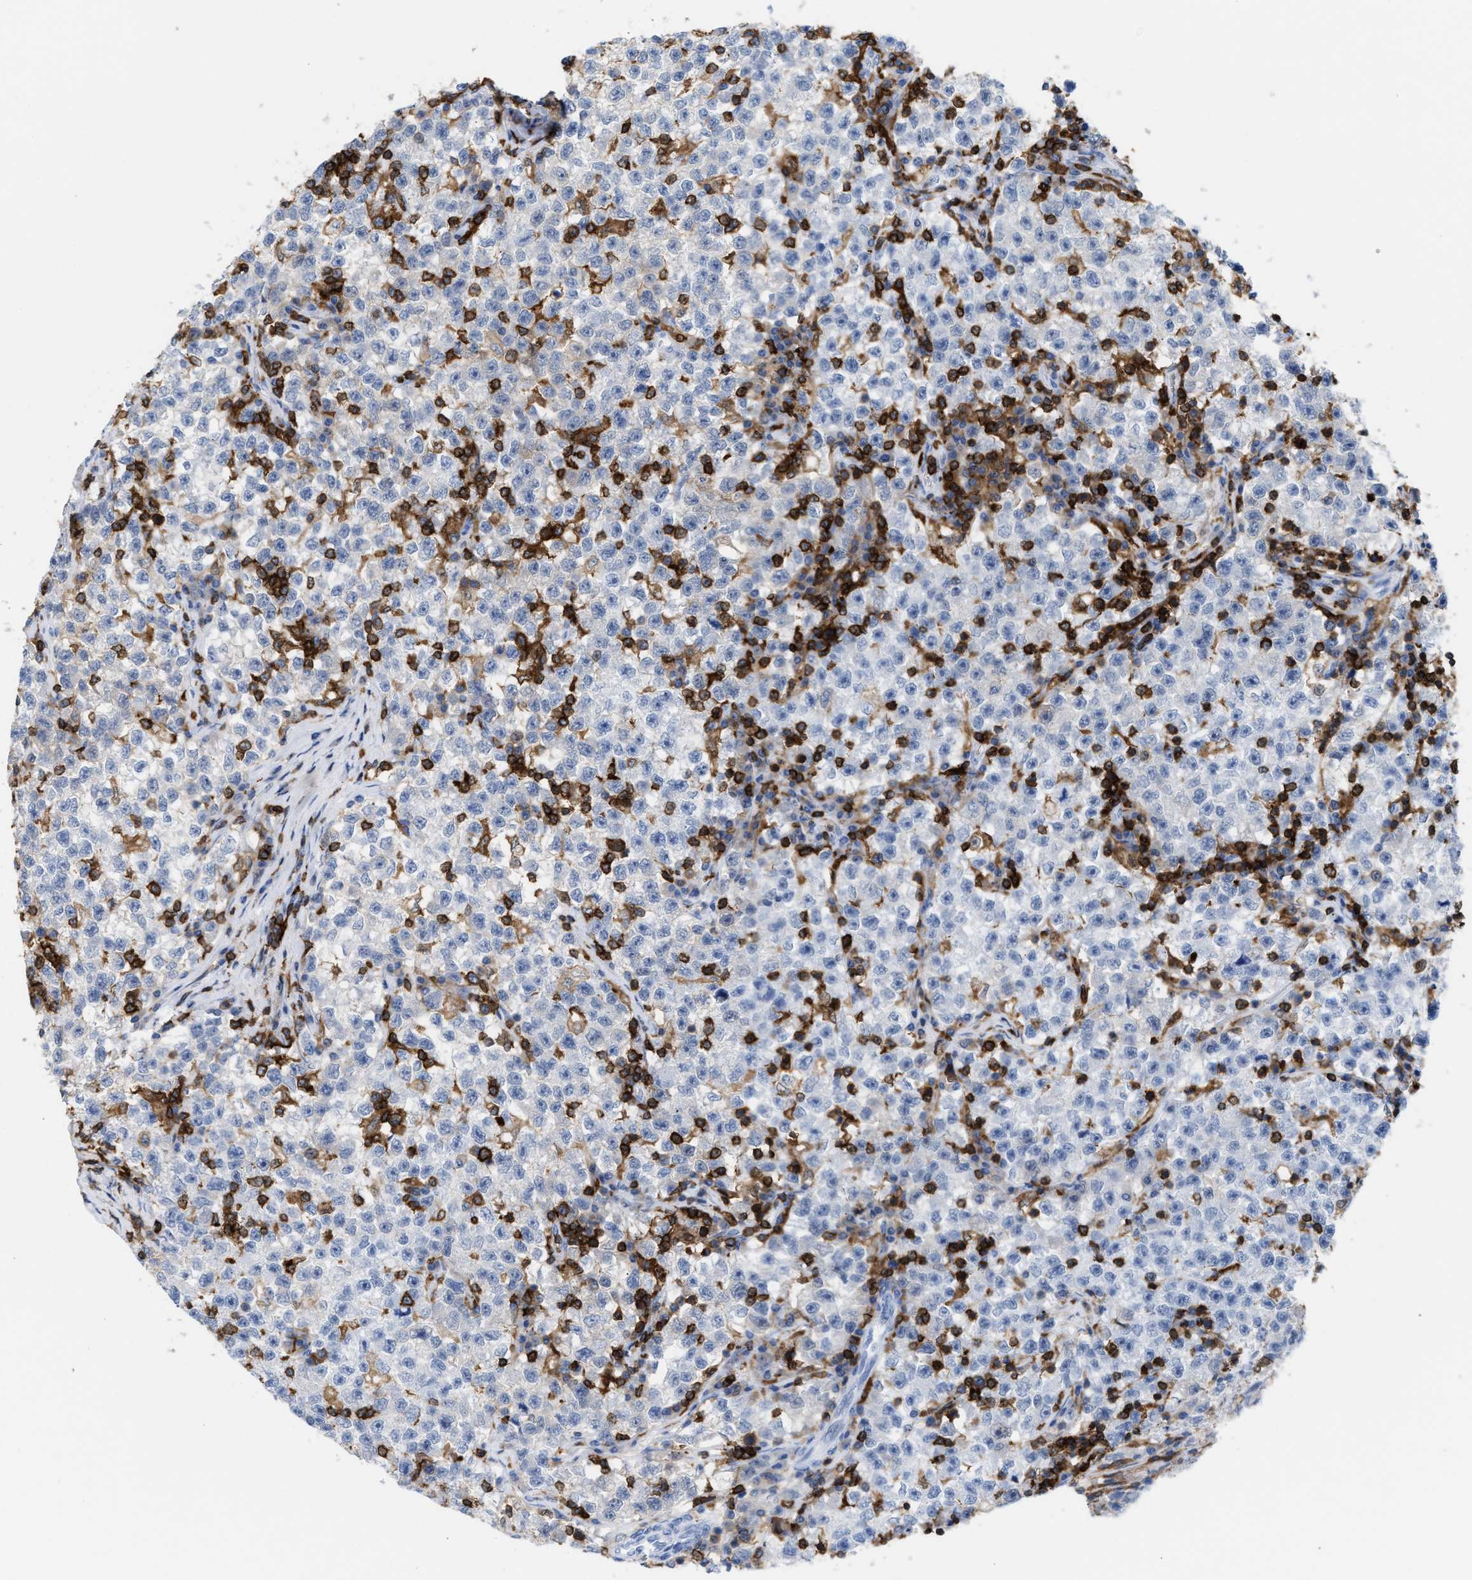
{"staining": {"intensity": "negative", "quantity": "none", "location": "none"}, "tissue": "testis cancer", "cell_type": "Tumor cells", "image_type": "cancer", "snomed": [{"axis": "morphology", "description": "Seminoma, NOS"}, {"axis": "topography", "description": "Testis"}], "caption": "Immunohistochemical staining of human testis cancer (seminoma) reveals no significant expression in tumor cells.", "gene": "LCP1", "patient": {"sex": "male", "age": 22}}